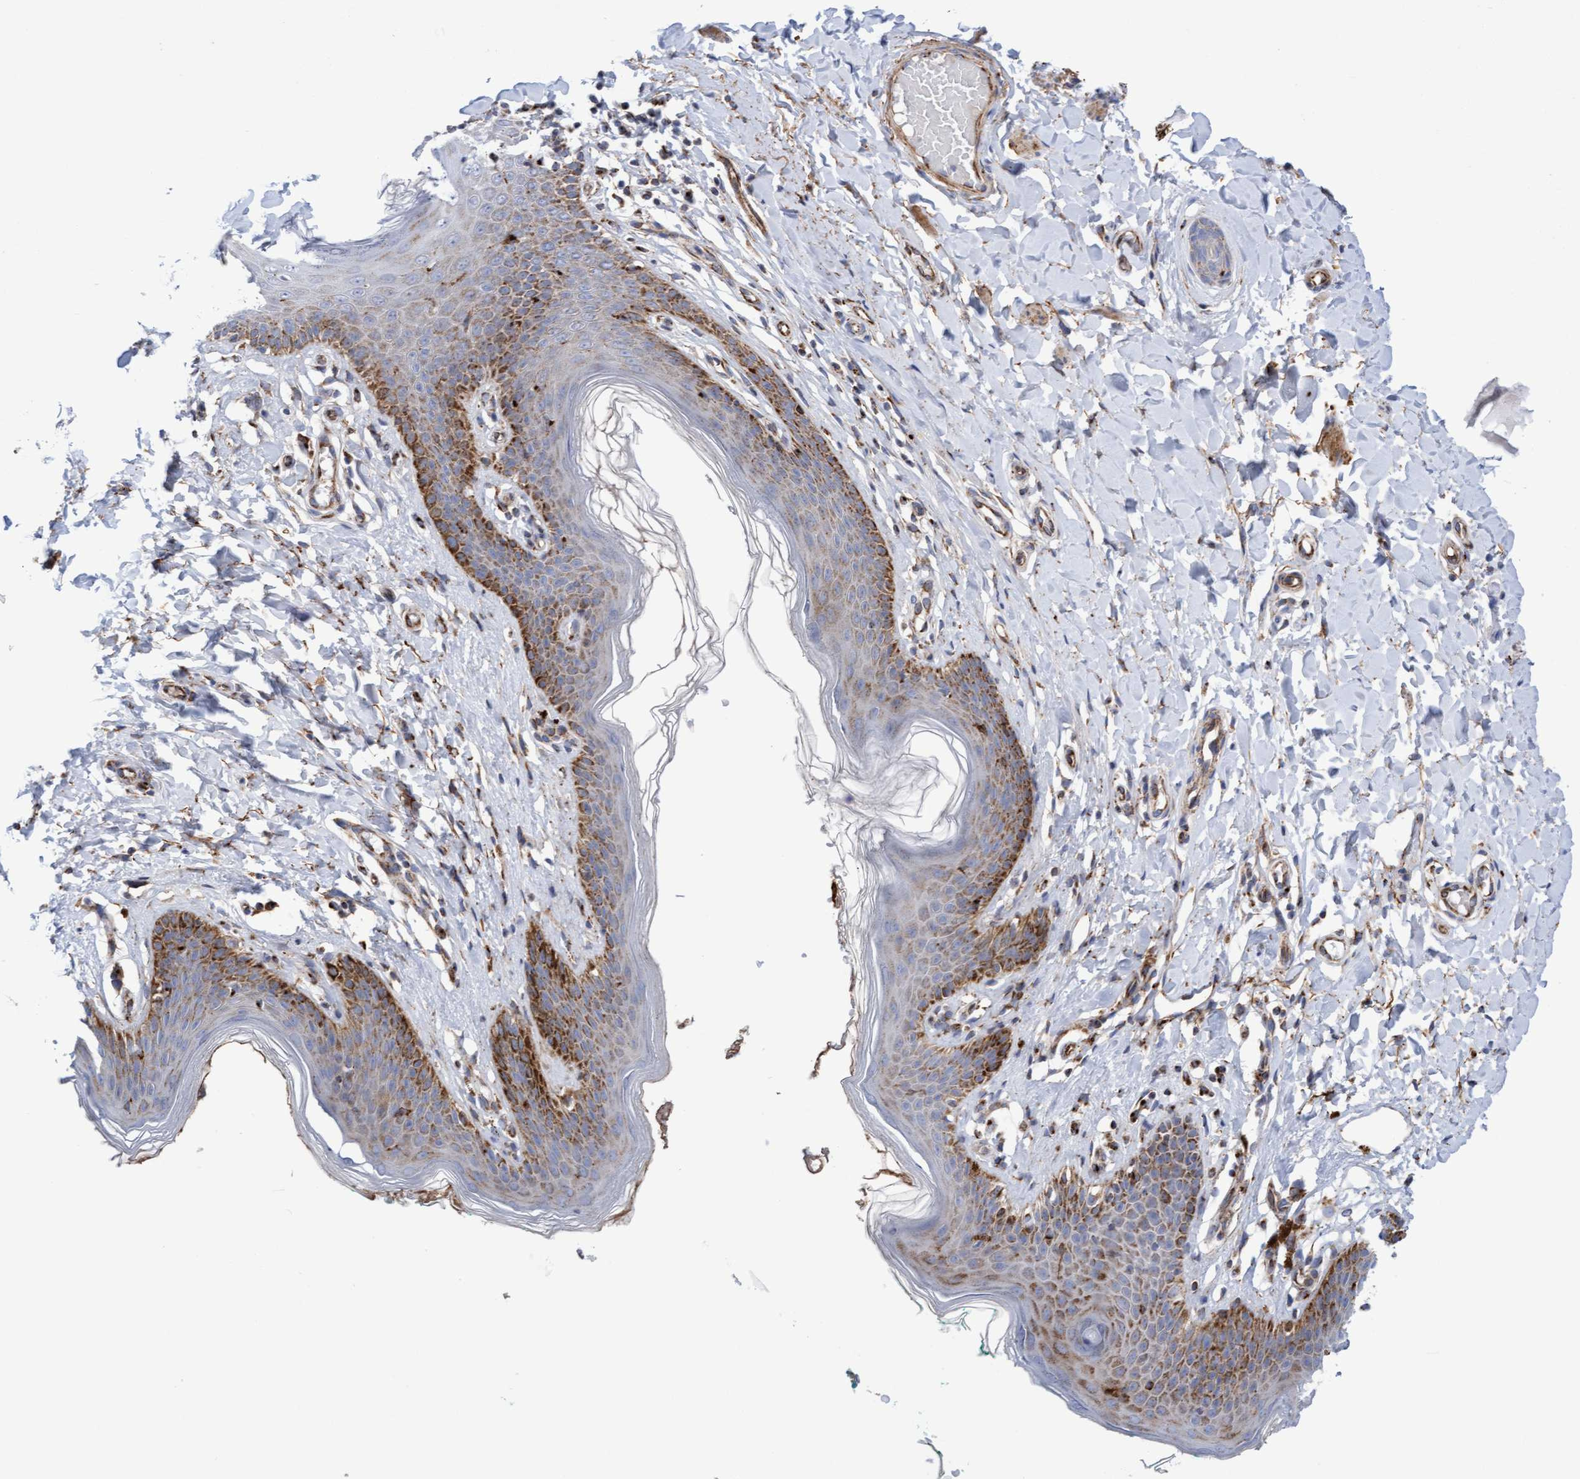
{"staining": {"intensity": "moderate", "quantity": "25%-75%", "location": "cytoplasmic/membranous"}, "tissue": "skin", "cell_type": "Epidermal cells", "image_type": "normal", "snomed": [{"axis": "morphology", "description": "Normal tissue, NOS"}, {"axis": "topography", "description": "Vulva"}], "caption": "A histopathology image of human skin stained for a protein exhibits moderate cytoplasmic/membranous brown staining in epidermal cells. (DAB = brown stain, brightfield microscopy at high magnification).", "gene": "GGTA1", "patient": {"sex": "female", "age": 66}}